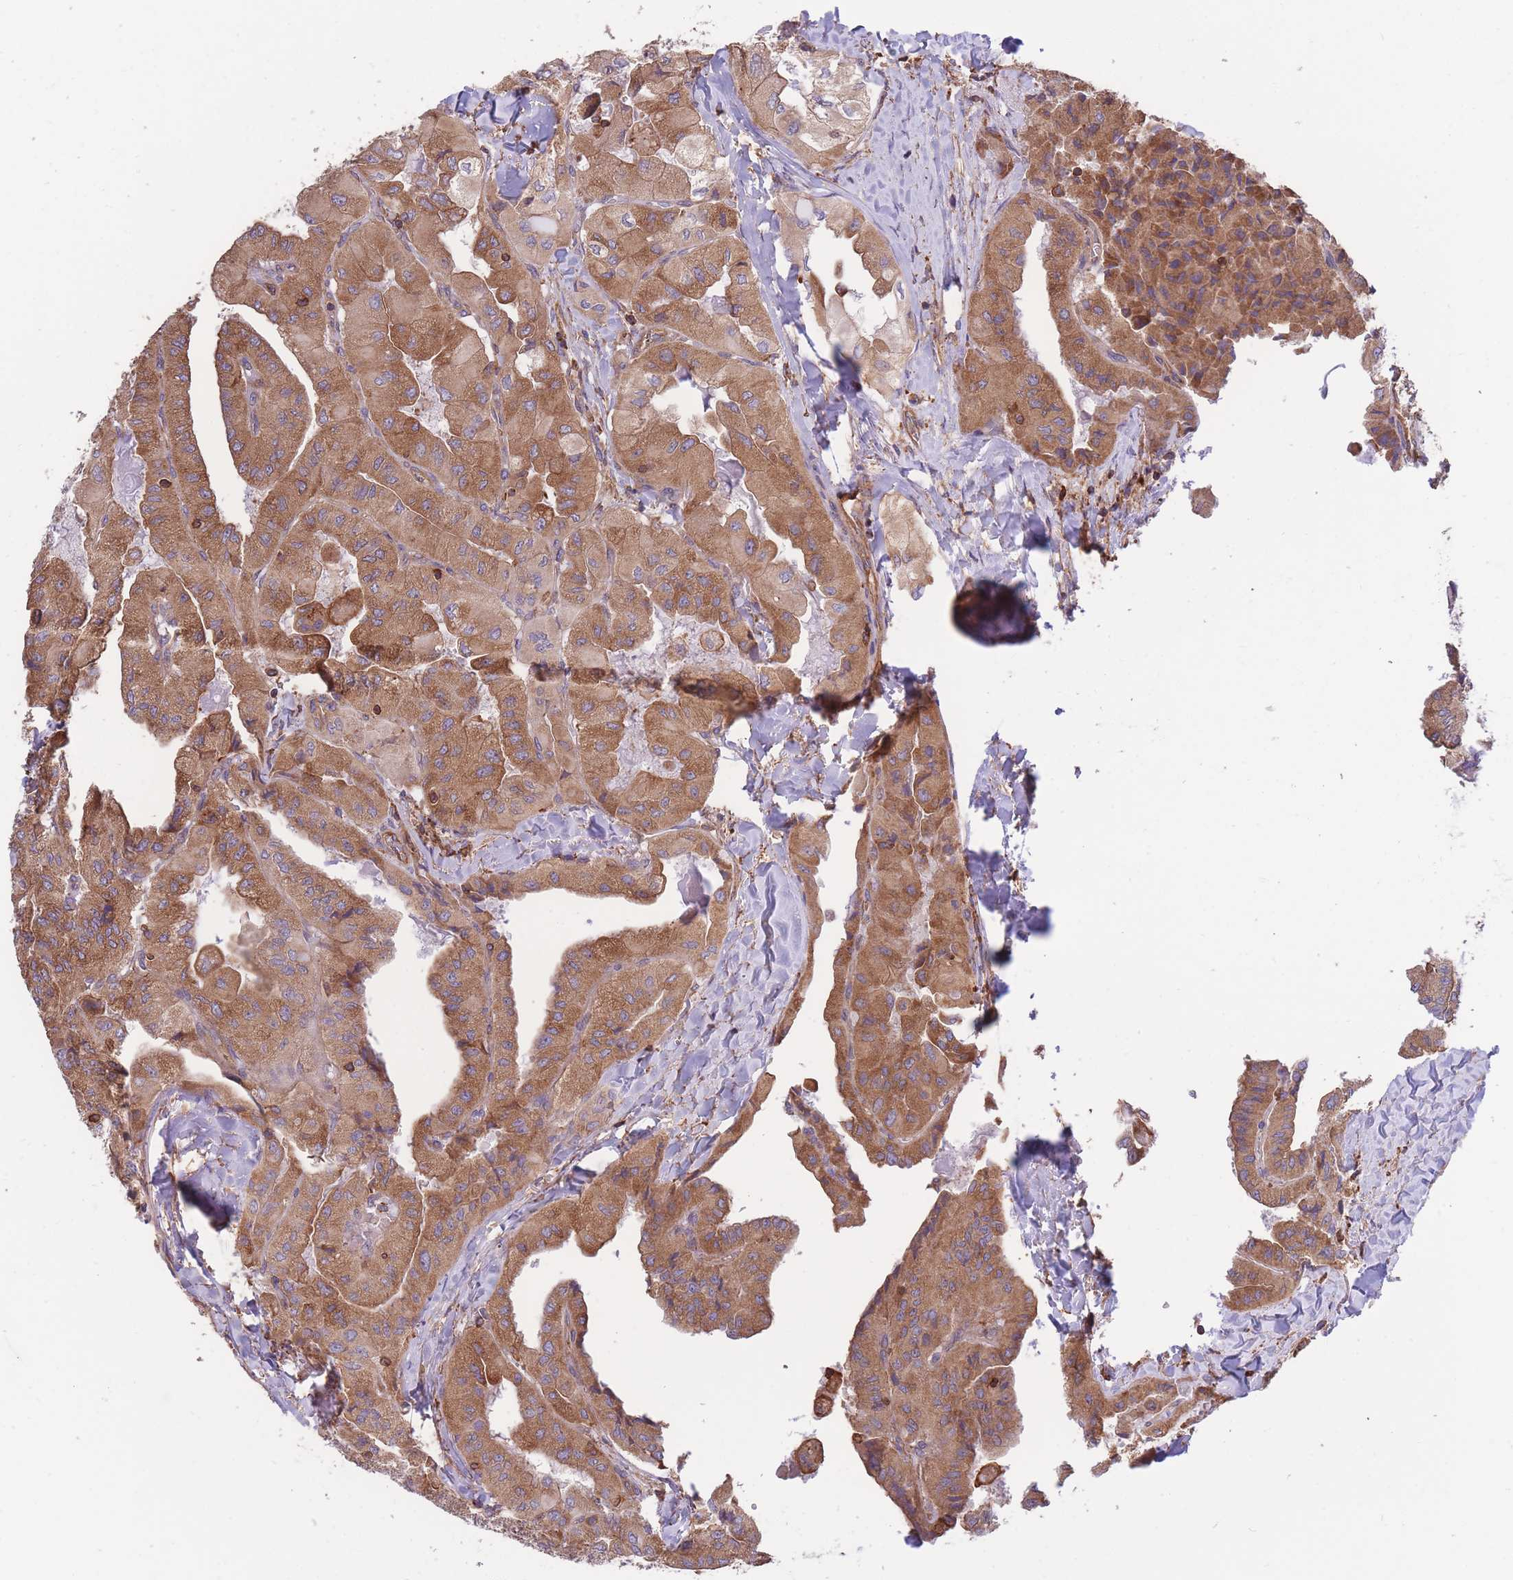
{"staining": {"intensity": "moderate", "quantity": ">75%", "location": "cytoplasmic/membranous"}, "tissue": "thyroid cancer", "cell_type": "Tumor cells", "image_type": "cancer", "snomed": [{"axis": "morphology", "description": "Normal tissue, NOS"}, {"axis": "morphology", "description": "Papillary adenocarcinoma, NOS"}, {"axis": "topography", "description": "Thyroid gland"}], "caption": "IHC staining of thyroid cancer (papillary adenocarcinoma), which demonstrates medium levels of moderate cytoplasmic/membranous positivity in about >75% of tumor cells indicating moderate cytoplasmic/membranous protein expression. The staining was performed using DAB (3,3'-diaminobenzidine) (brown) for protein detection and nuclei were counterstained in hematoxylin (blue).", "gene": "LRRN4CL", "patient": {"sex": "female", "age": 59}}